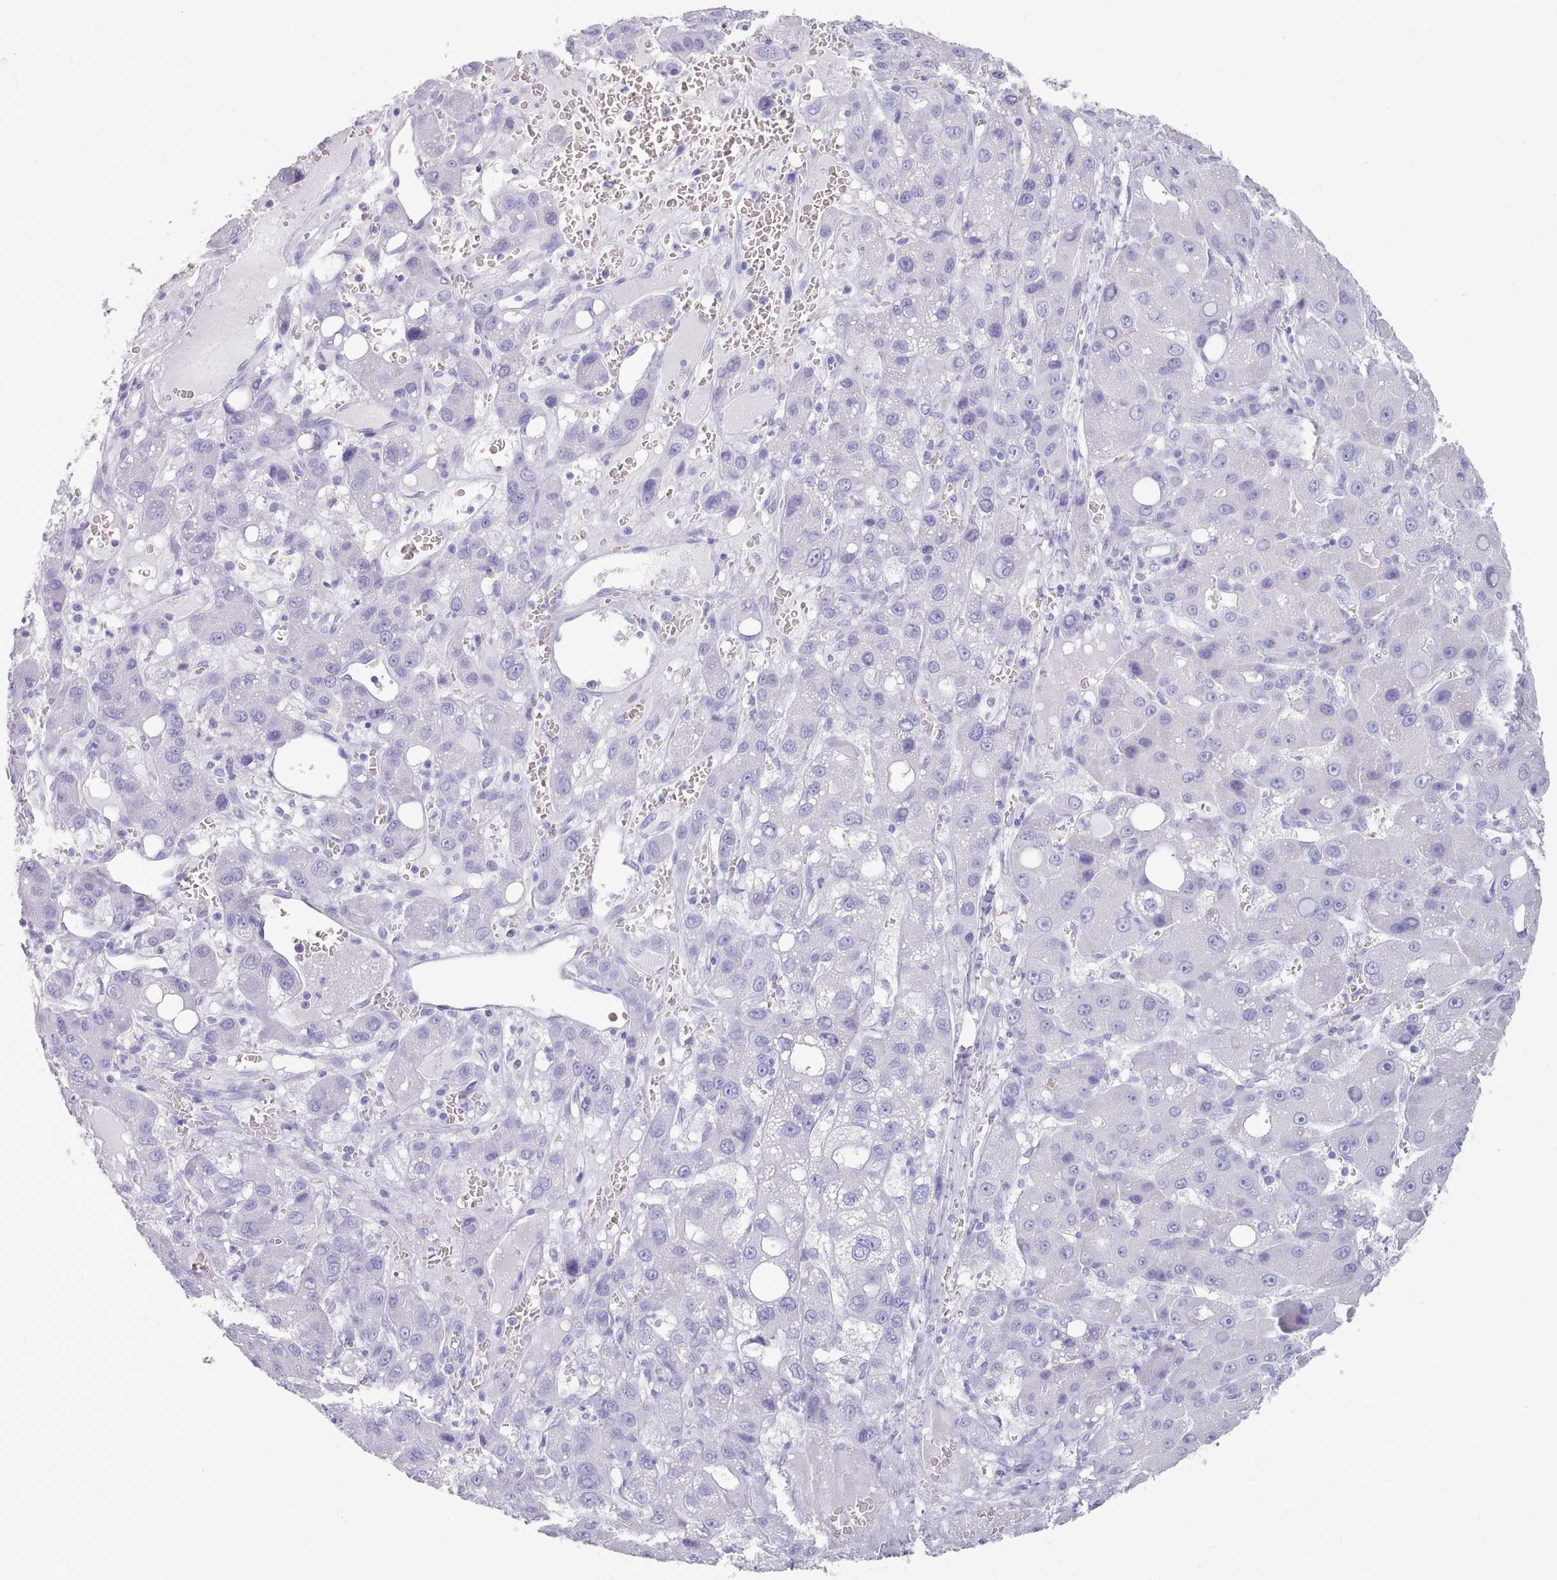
{"staining": {"intensity": "negative", "quantity": "none", "location": "none"}, "tissue": "liver cancer", "cell_type": "Tumor cells", "image_type": "cancer", "snomed": [{"axis": "morphology", "description": "Carcinoma, Hepatocellular, NOS"}, {"axis": "topography", "description": "Liver"}], "caption": "Immunohistochemical staining of human liver hepatocellular carcinoma reveals no significant positivity in tumor cells.", "gene": "LRRC37A", "patient": {"sex": "male", "age": 55}}